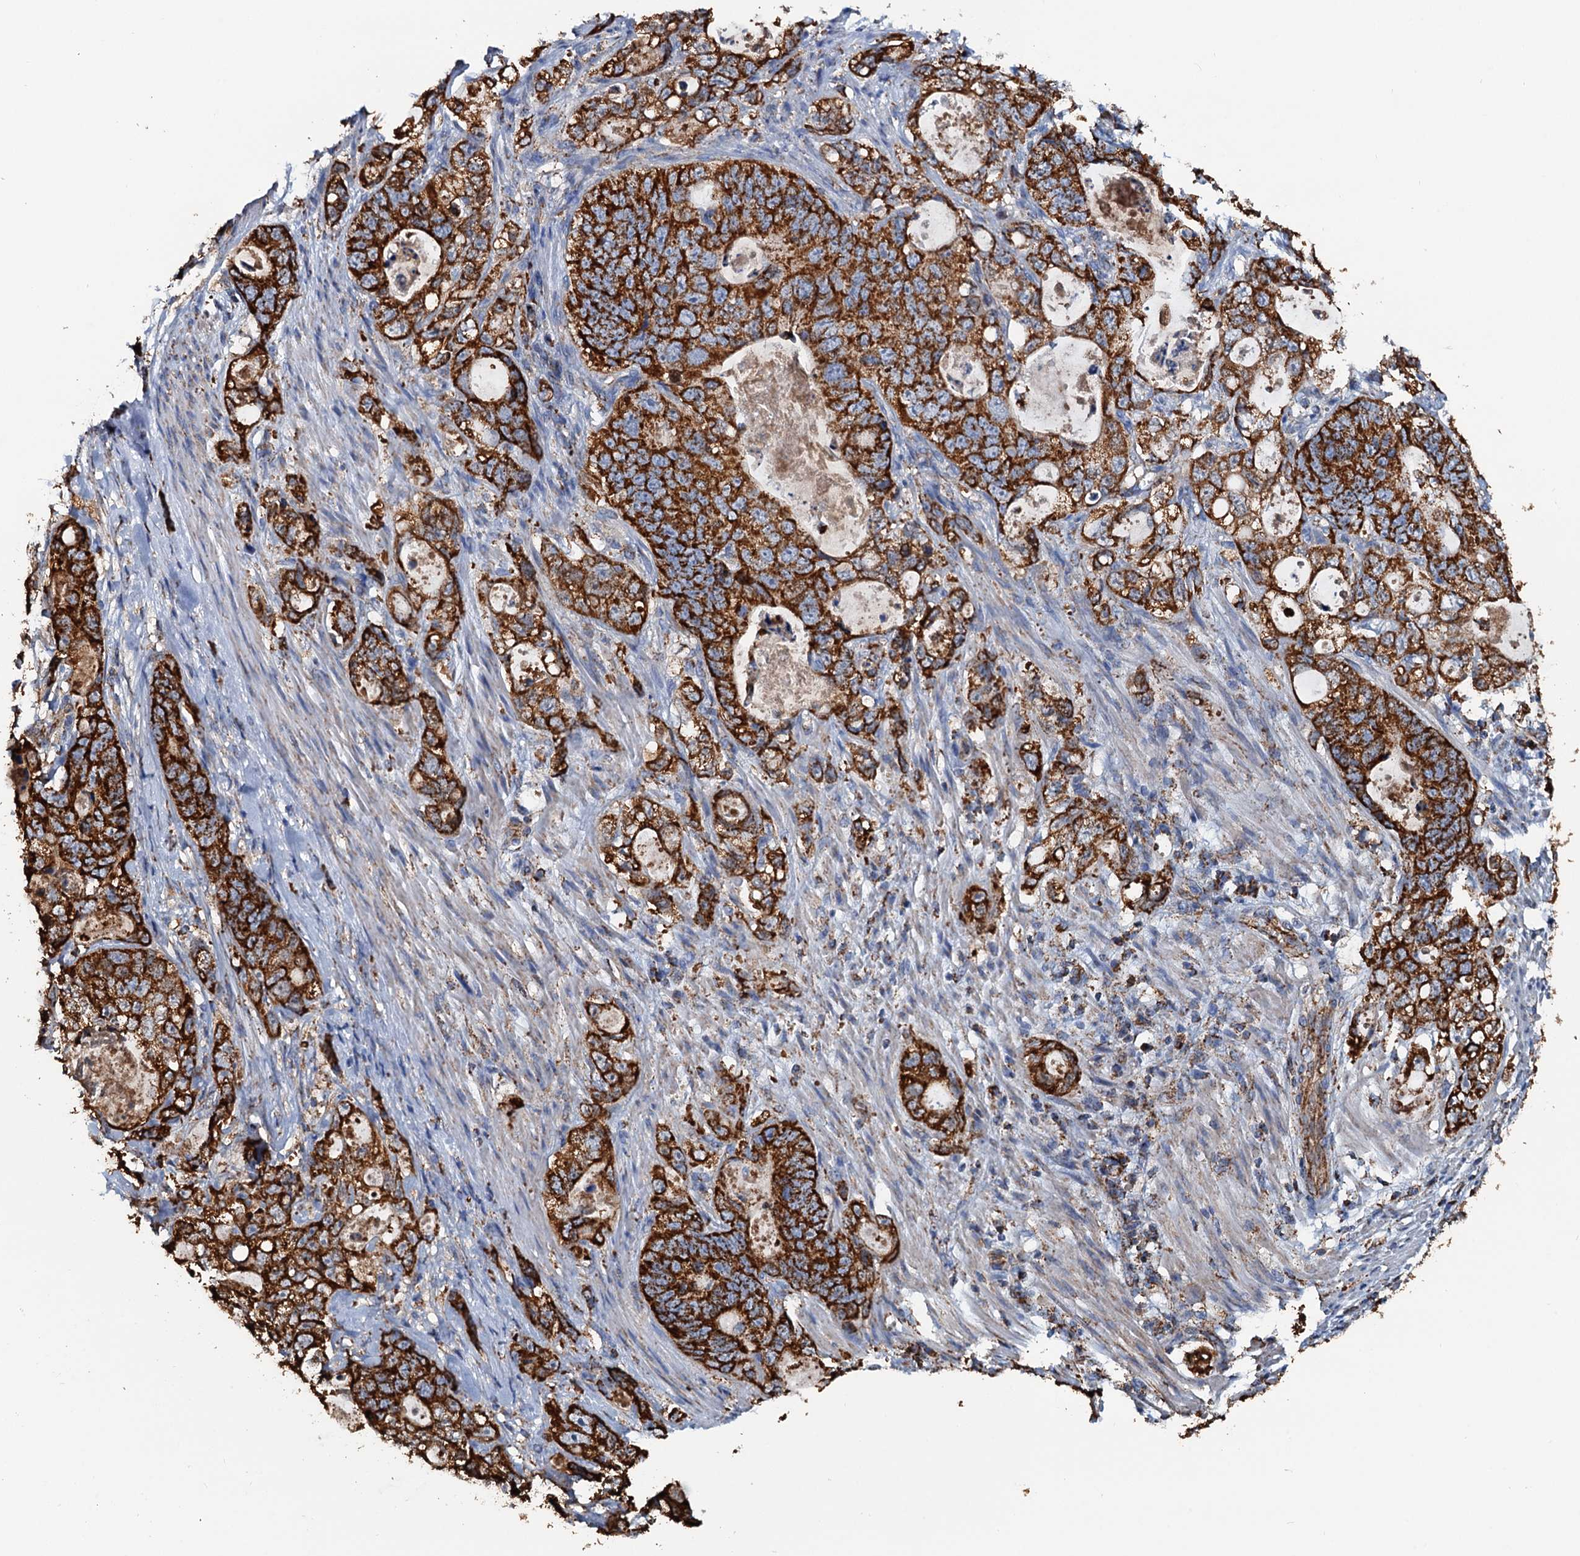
{"staining": {"intensity": "strong", "quantity": ">75%", "location": "cytoplasmic/membranous"}, "tissue": "stomach cancer", "cell_type": "Tumor cells", "image_type": "cancer", "snomed": [{"axis": "morphology", "description": "Normal tissue, NOS"}, {"axis": "morphology", "description": "Adenocarcinoma, NOS"}, {"axis": "topography", "description": "Stomach"}], "caption": "Stomach cancer stained with DAB (3,3'-diaminobenzidine) IHC shows high levels of strong cytoplasmic/membranous expression in approximately >75% of tumor cells. (IHC, brightfield microscopy, high magnification).", "gene": "AAGAB", "patient": {"sex": "female", "age": 89}}